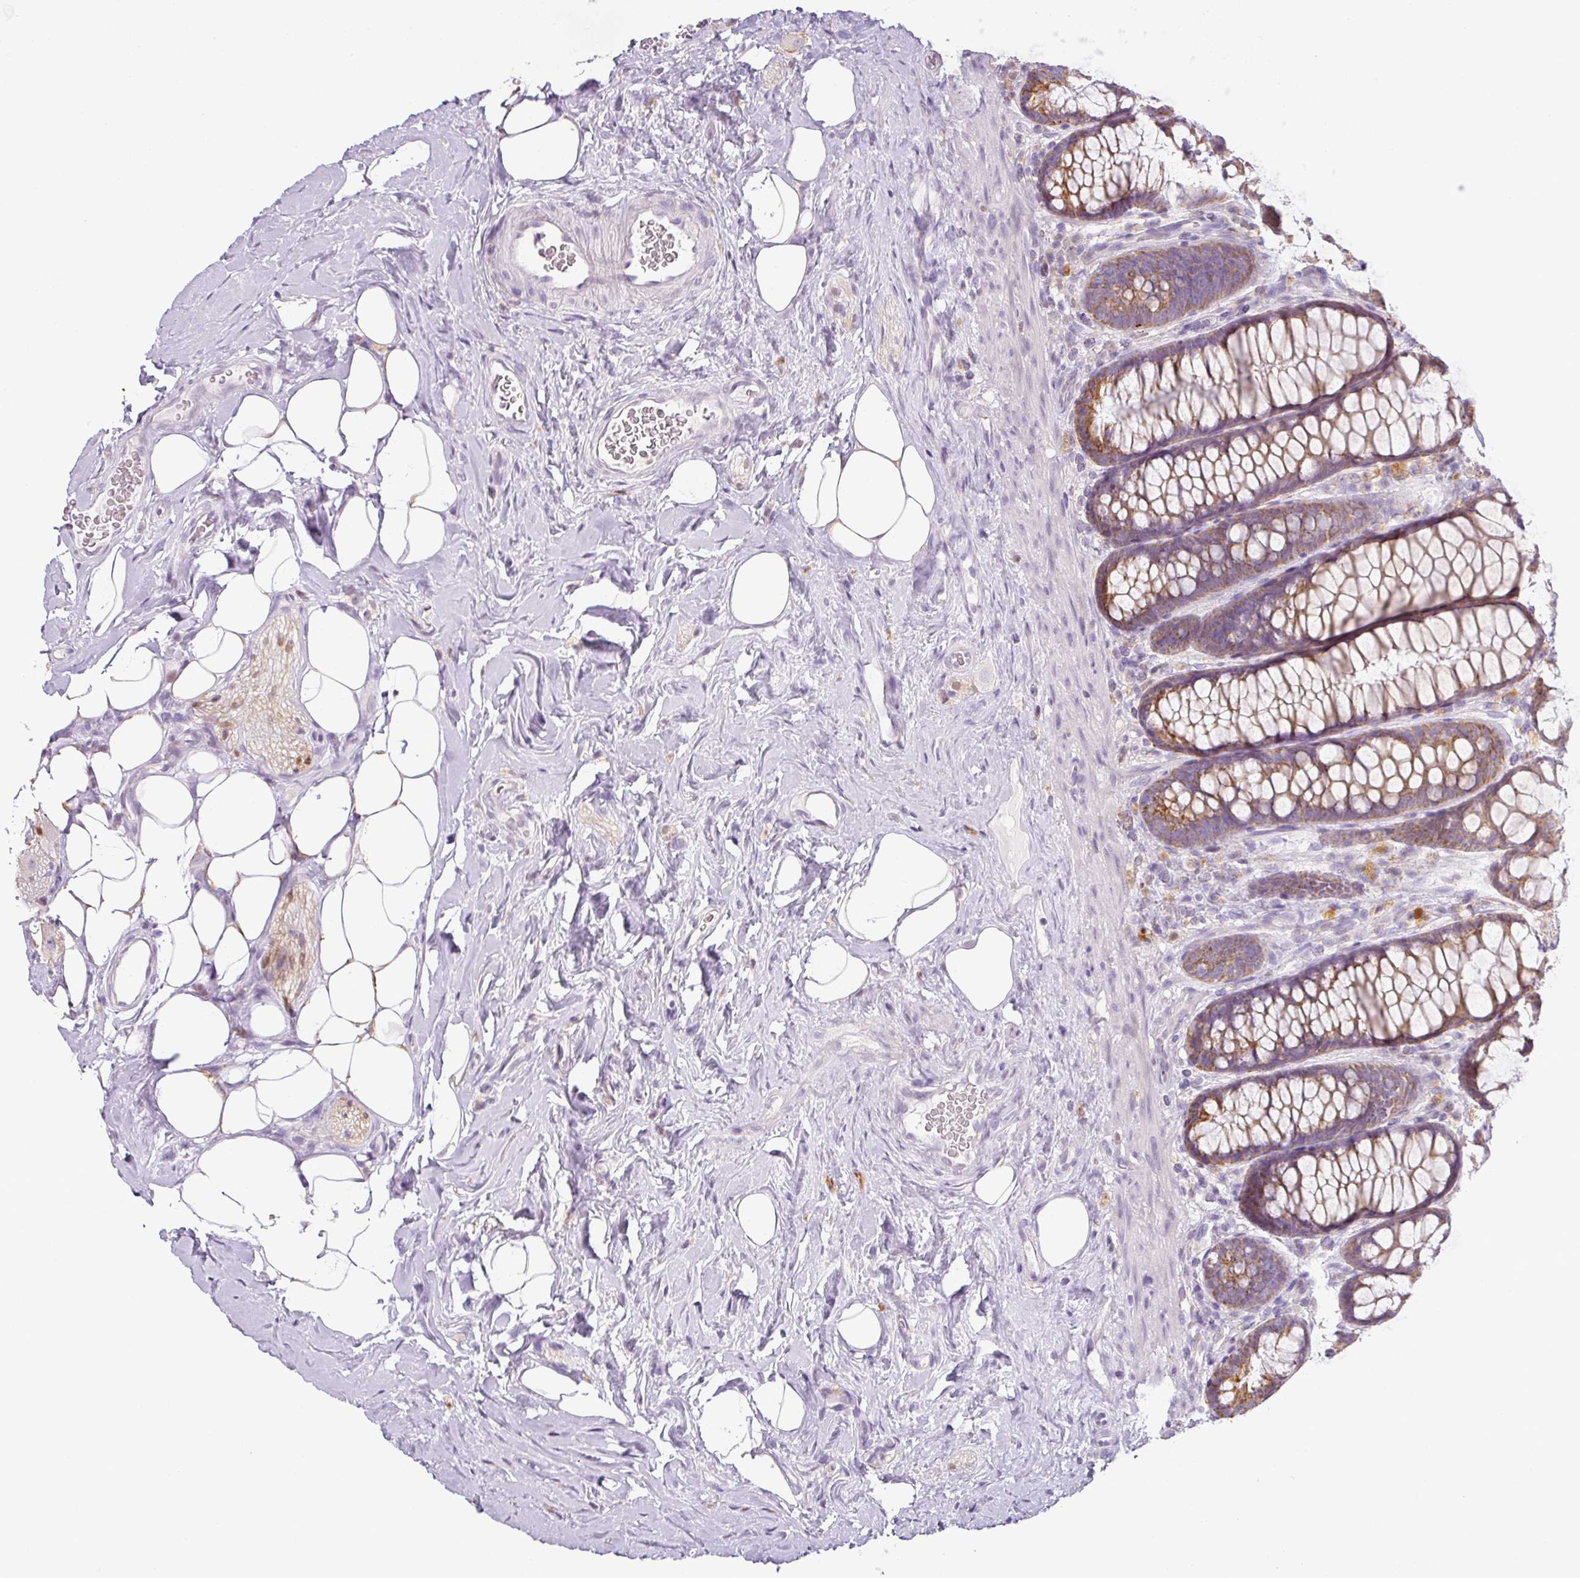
{"staining": {"intensity": "strong", "quantity": ">75%", "location": "cytoplasmic/membranous"}, "tissue": "rectum", "cell_type": "Glandular cells", "image_type": "normal", "snomed": [{"axis": "morphology", "description": "Normal tissue, NOS"}, {"axis": "topography", "description": "Rectum"}], "caption": "Rectum stained with IHC reveals strong cytoplasmic/membranous positivity in approximately >75% of glandular cells. The protein is shown in brown color, while the nuclei are stained blue.", "gene": "HMCN2", "patient": {"sex": "female", "age": 67}}